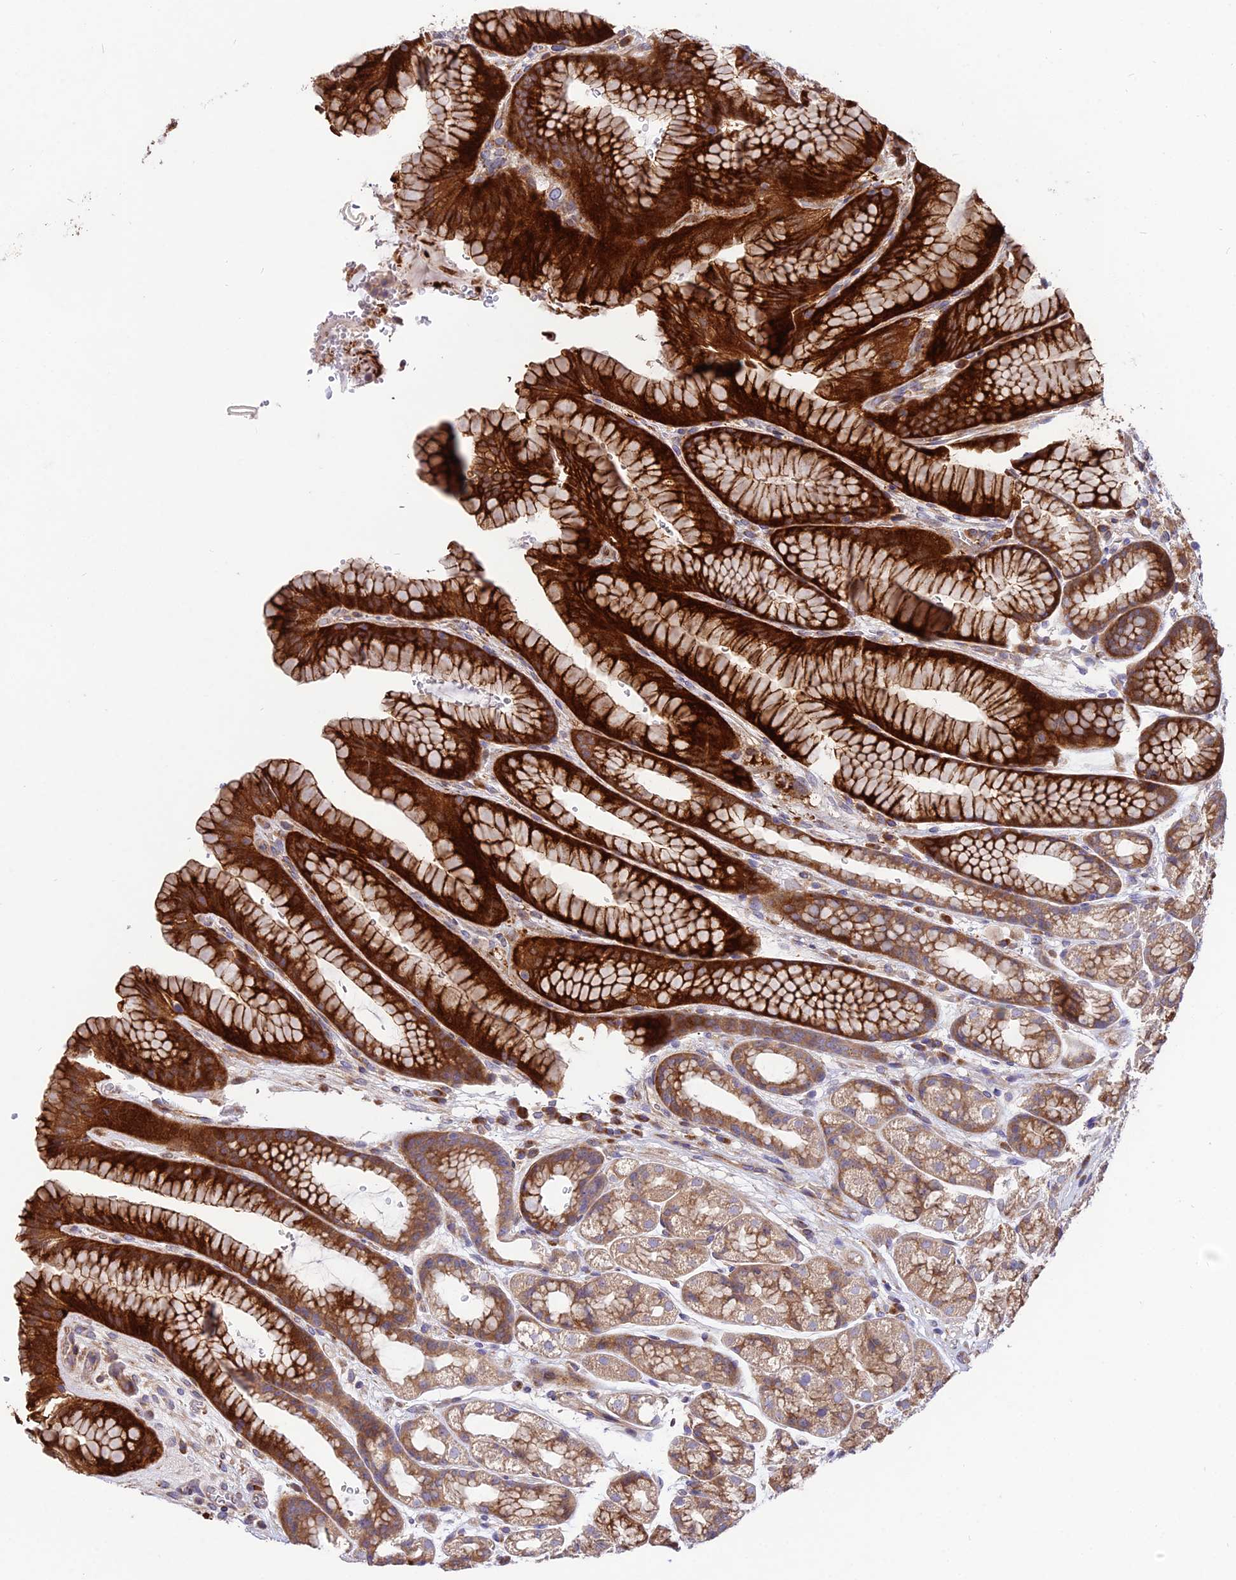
{"staining": {"intensity": "strong", "quantity": ">75%", "location": "cytoplasmic/membranous"}, "tissue": "stomach", "cell_type": "Glandular cells", "image_type": "normal", "snomed": [{"axis": "morphology", "description": "Normal tissue, NOS"}, {"axis": "morphology", "description": "Adenocarcinoma, NOS"}, {"axis": "topography", "description": "Stomach"}], "caption": "DAB (3,3'-diaminobenzidine) immunohistochemical staining of benign human stomach shows strong cytoplasmic/membranous protein expression in about >75% of glandular cells. The staining is performed using DAB brown chromogen to label protein expression. The nuclei are counter-stained blue using hematoxylin.", "gene": "ROCK1", "patient": {"sex": "male", "age": 57}}